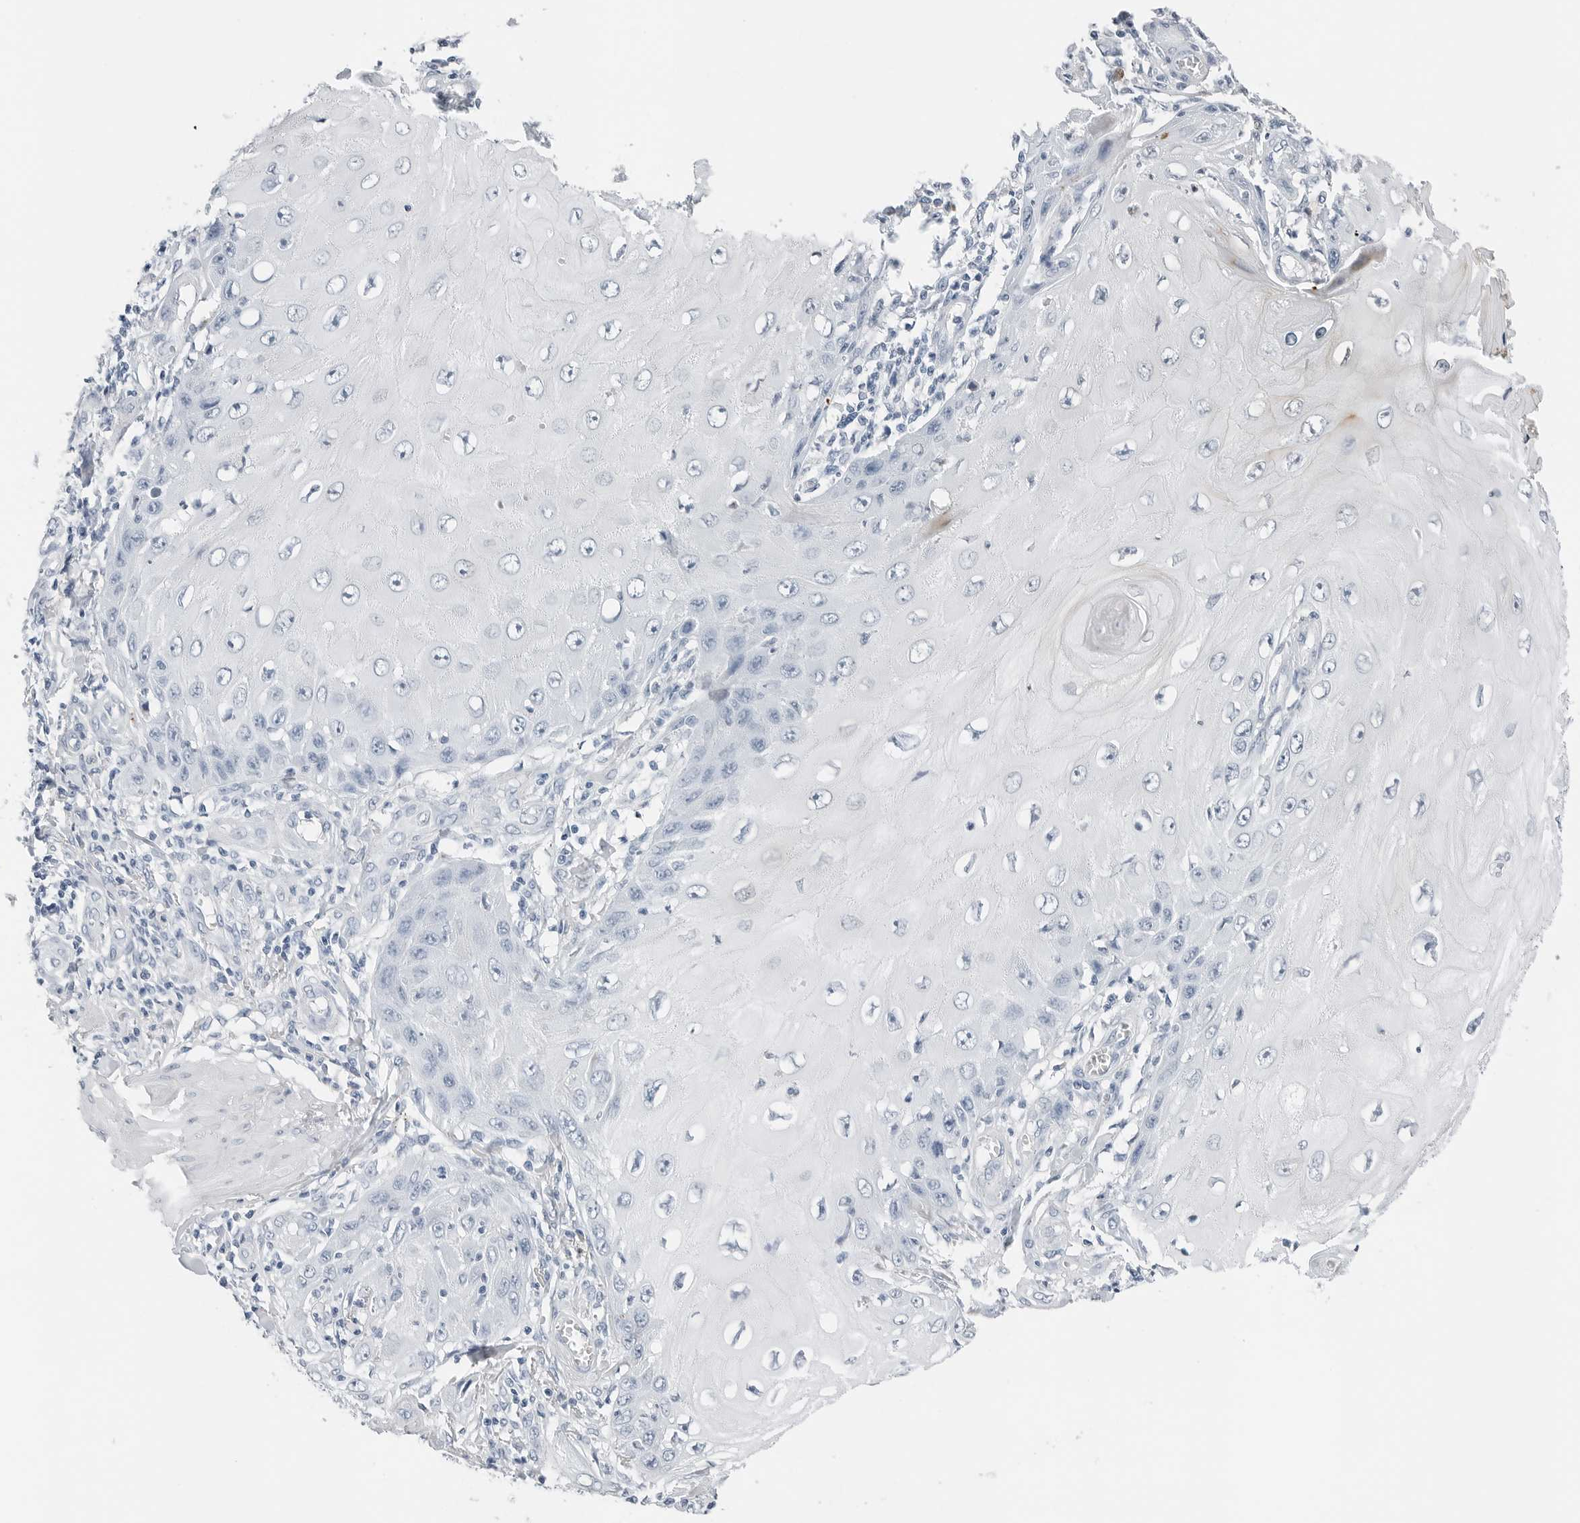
{"staining": {"intensity": "negative", "quantity": "none", "location": "none"}, "tissue": "skin cancer", "cell_type": "Tumor cells", "image_type": "cancer", "snomed": [{"axis": "morphology", "description": "Squamous cell carcinoma, NOS"}, {"axis": "topography", "description": "Skin"}], "caption": "A high-resolution photomicrograph shows immunohistochemistry staining of skin cancer (squamous cell carcinoma), which exhibits no significant staining in tumor cells.", "gene": "SLPI", "patient": {"sex": "female", "age": 73}}